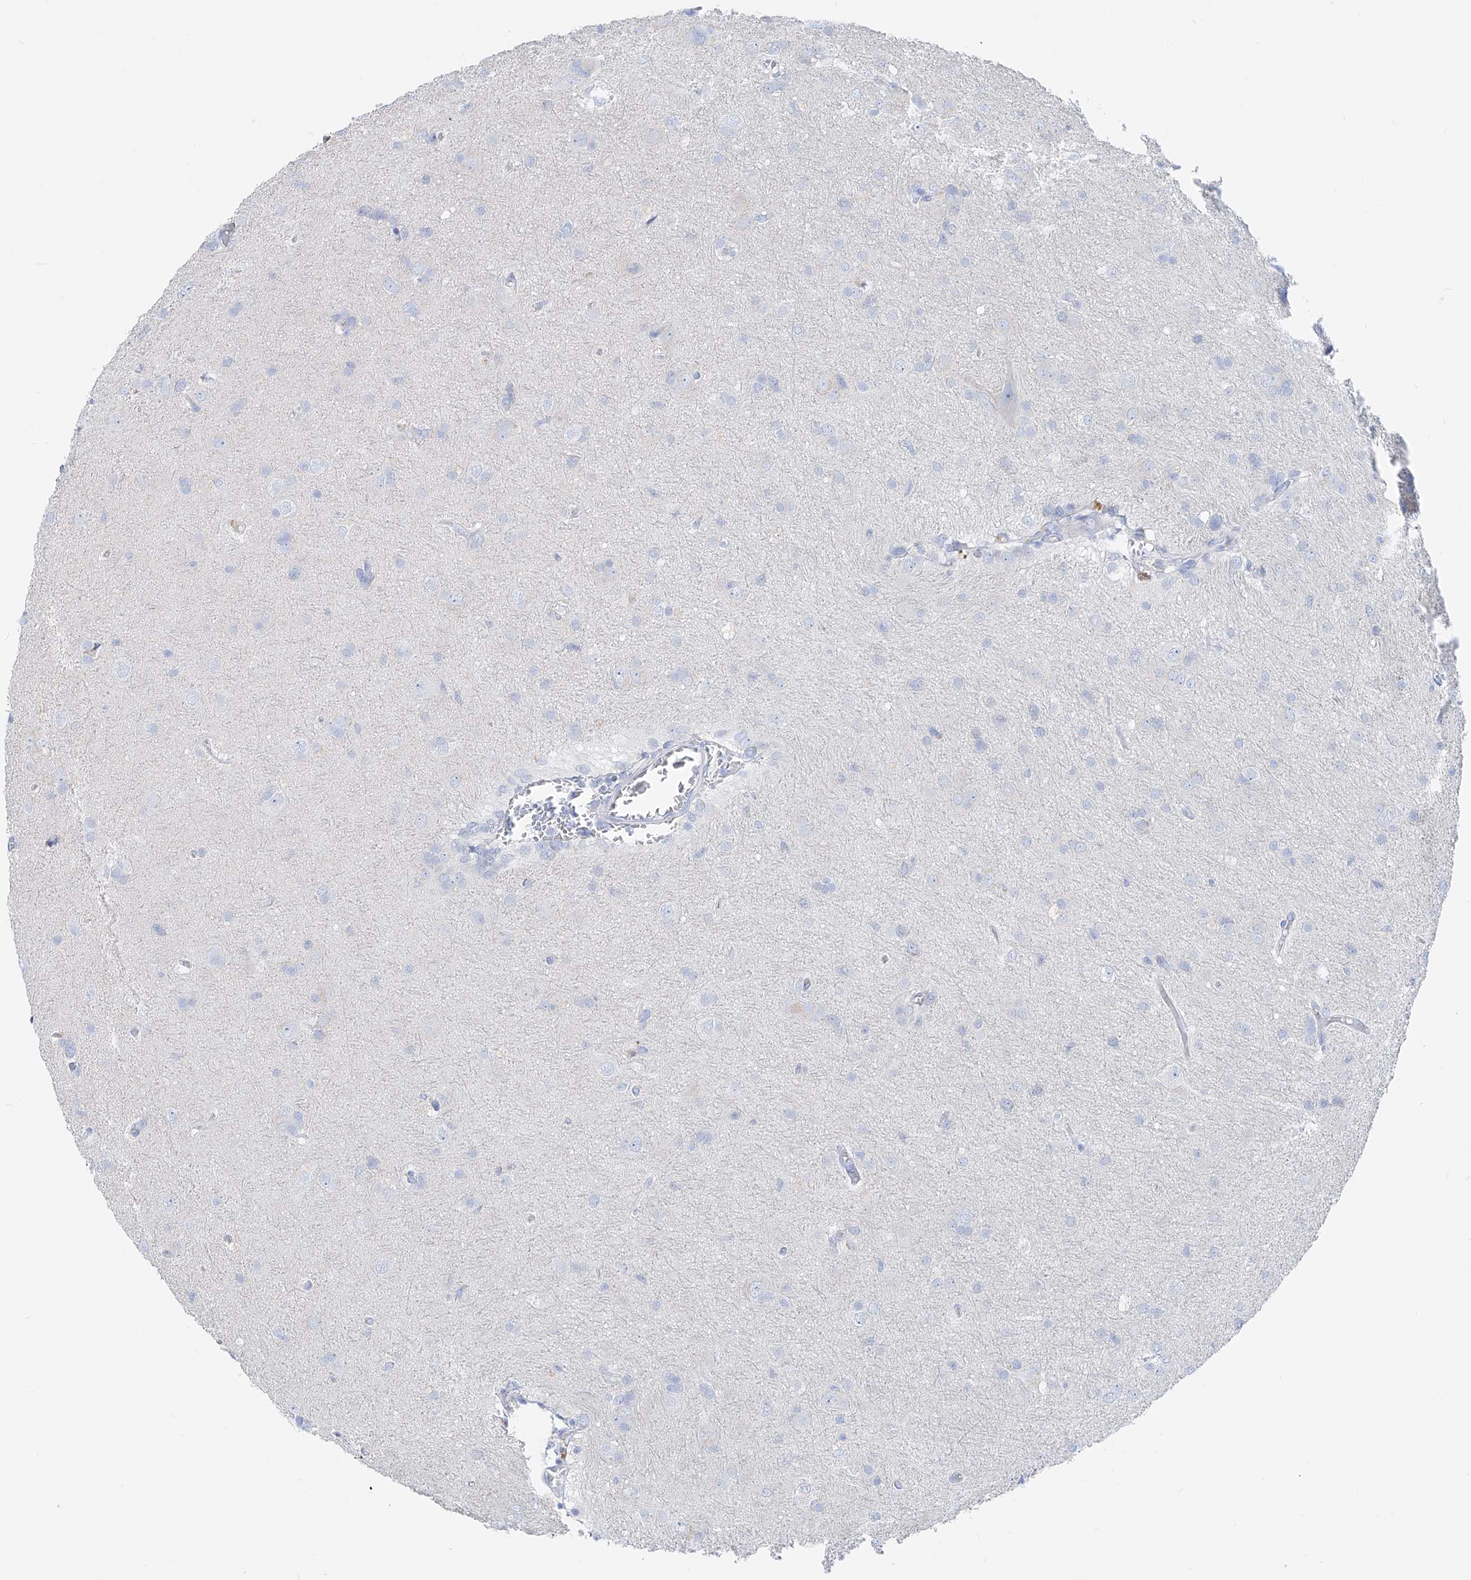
{"staining": {"intensity": "negative", "quantity": "none", "location": "none"}, "tissue": "glioma", "cell_type": "Tumor cells", "image_type": "cancer", "snomed": [{"axis": "morphology", "description": "Glioma, malignant, High grade"}, {"axis": "topography", "description": "Brain"}], "caption": "Human malignant glioma (high-grade) stained for a protein using IHC demonstrates no staining in tumor cells.", "gene": "FRS3", "patient": {"sex": "female", "age": 59}}